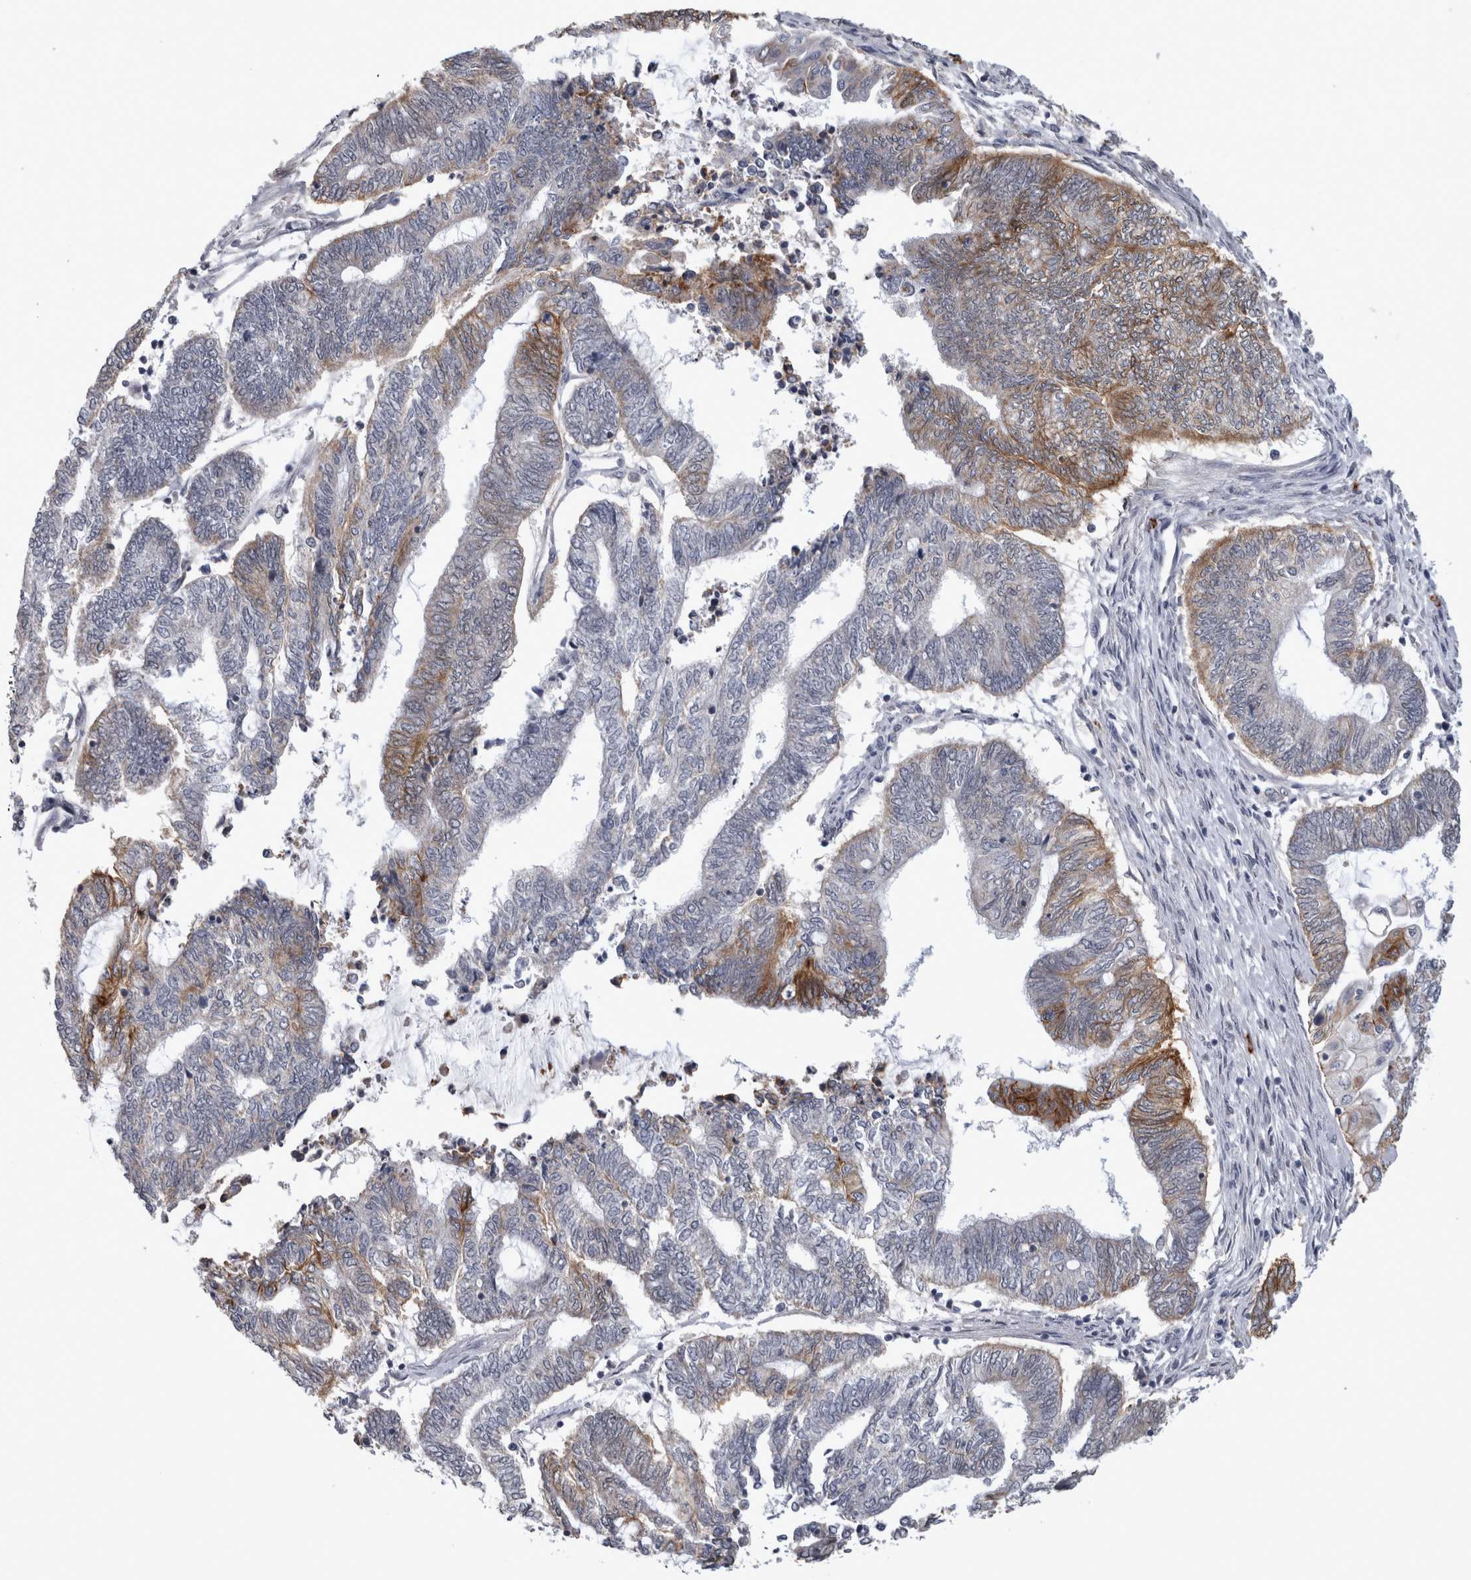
{"staining": {"intensity": "moderate", "quantity": "<25%", "location": "cytoplasmic/membranous"}, "tissue": "endometrial cancer", "cell_type": "Tumor cells", "image_type": "cancer", "snomed": [{"axis": "morphology", "description": "Adenocarcinoma, NOS"}, {"axis": "topography", "description": "Uterus"}, {"axis": "topography", "description": "Endometrium"}], "caption": "An image of human endometrial cancer stained for a protein exhibits moderate cytoplasmic/membranous brown staining in tumor cells.", "gene": "PEBP4", "patient": {"sex": "female", "age": 70}}